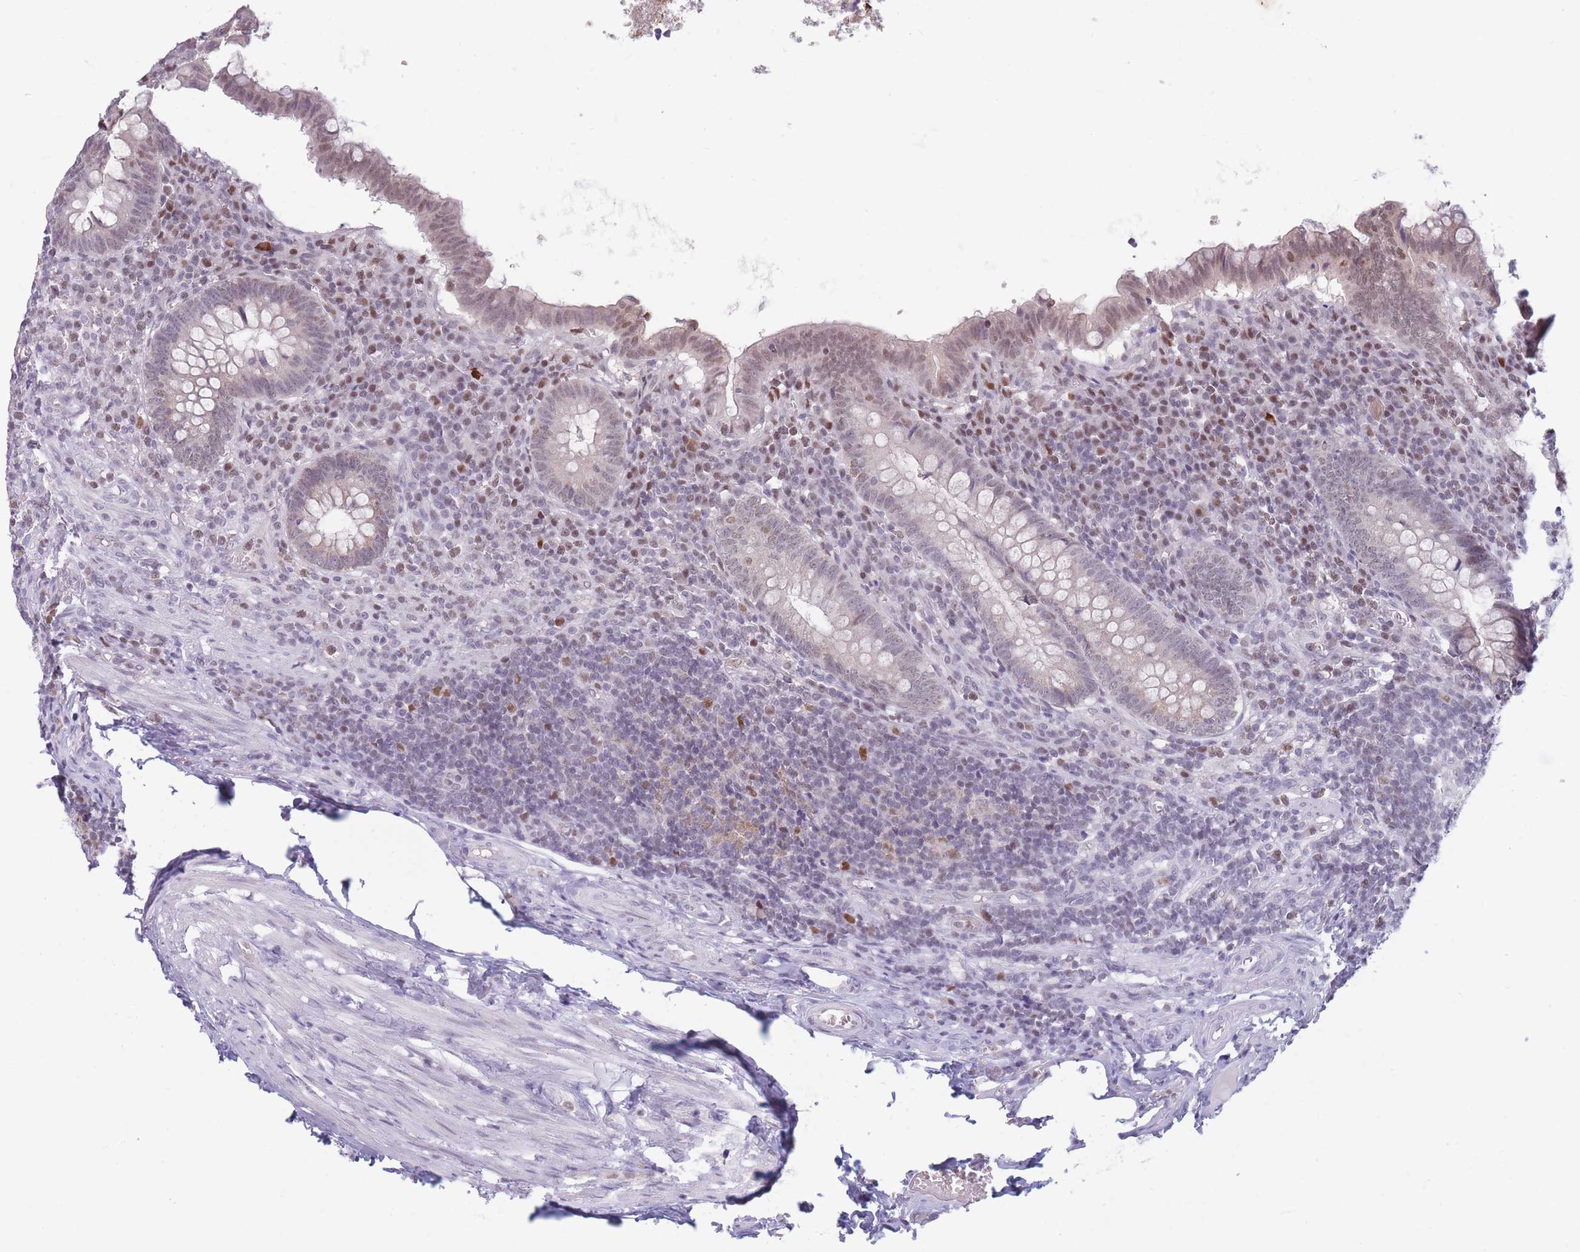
{"staining": {"intensity": "weak", "quantity": "25%-75%", "location": "nuclear"}, "tissue": "appendix", "cell_type": "Glandular cells", "image_type": "normal", "snomed": [{"axis": "morphology", "description": "Normal tissue, NOS"}, {"axis": "topography", "description": "Appendix"}], "caption": "Protein expression analysis of benign human appendix reveals weak nuclear staining in approximately 25%-75% of glandular cells.", "gene": "ARID3B", "patient": {"sex": "male", "age": 83}}